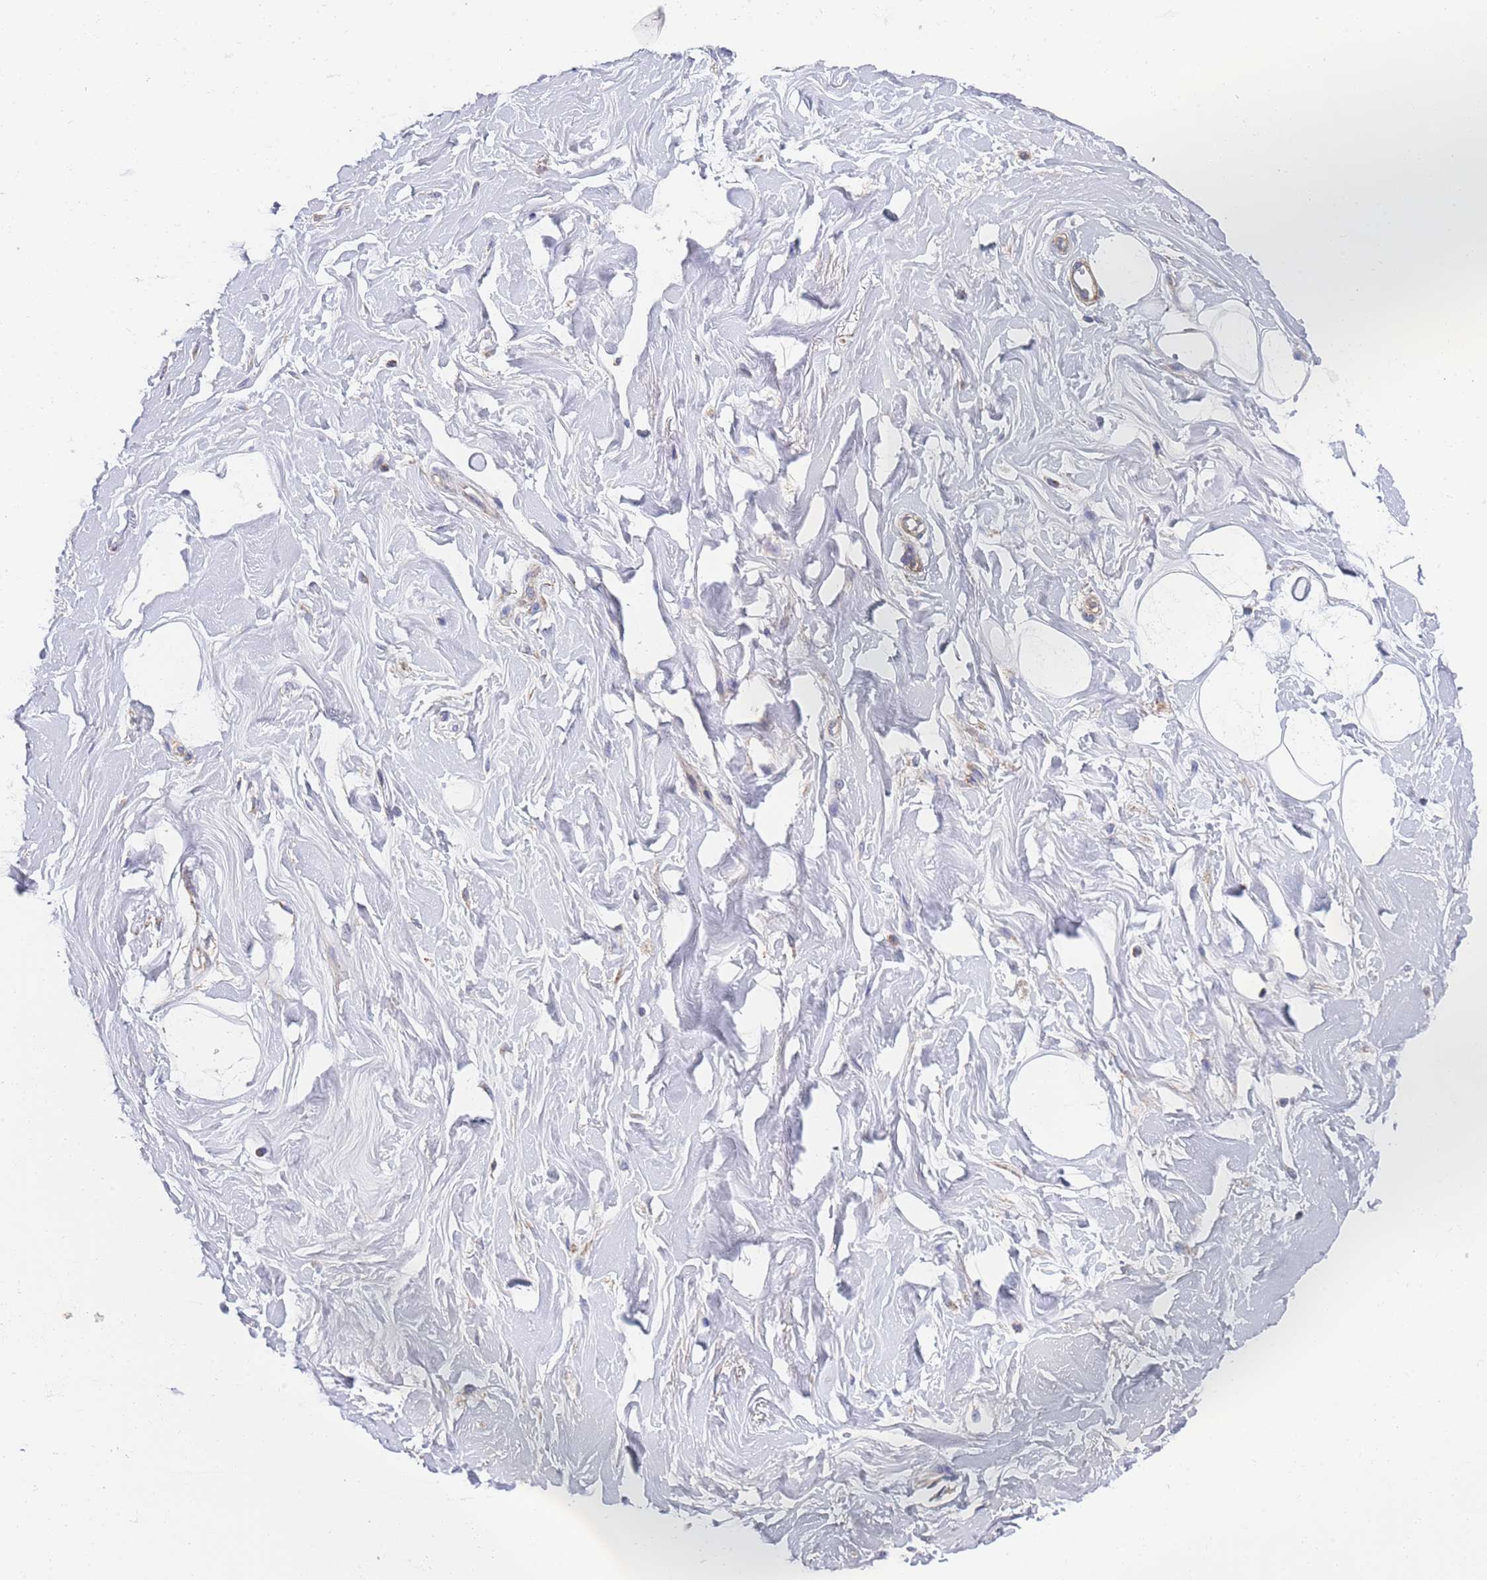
{"staining": {"intensity": "negative", "quantity": "none", "location": "none"}, "tissue": "adipose tissue", "cell_type": "Adipocytes", "image_type": "normal", "snomed": [{"axis": "morphology", "description": "Normal tissue, NOS"}, {"axis": "topography", "description": "Cartilage tissue"}, {"axis": "topography", "description": "Bronchus"}], "caption": "Protein analysis of benign adipose tissue reveals no significant positivity in adipocytes. Brightfield microscopy of IHC stained with DAB (brown) and hematoxylin (blue), captured at high magnification.", "gene": "PWWP3A", "patient": {"sex": "male", "age": 56}}